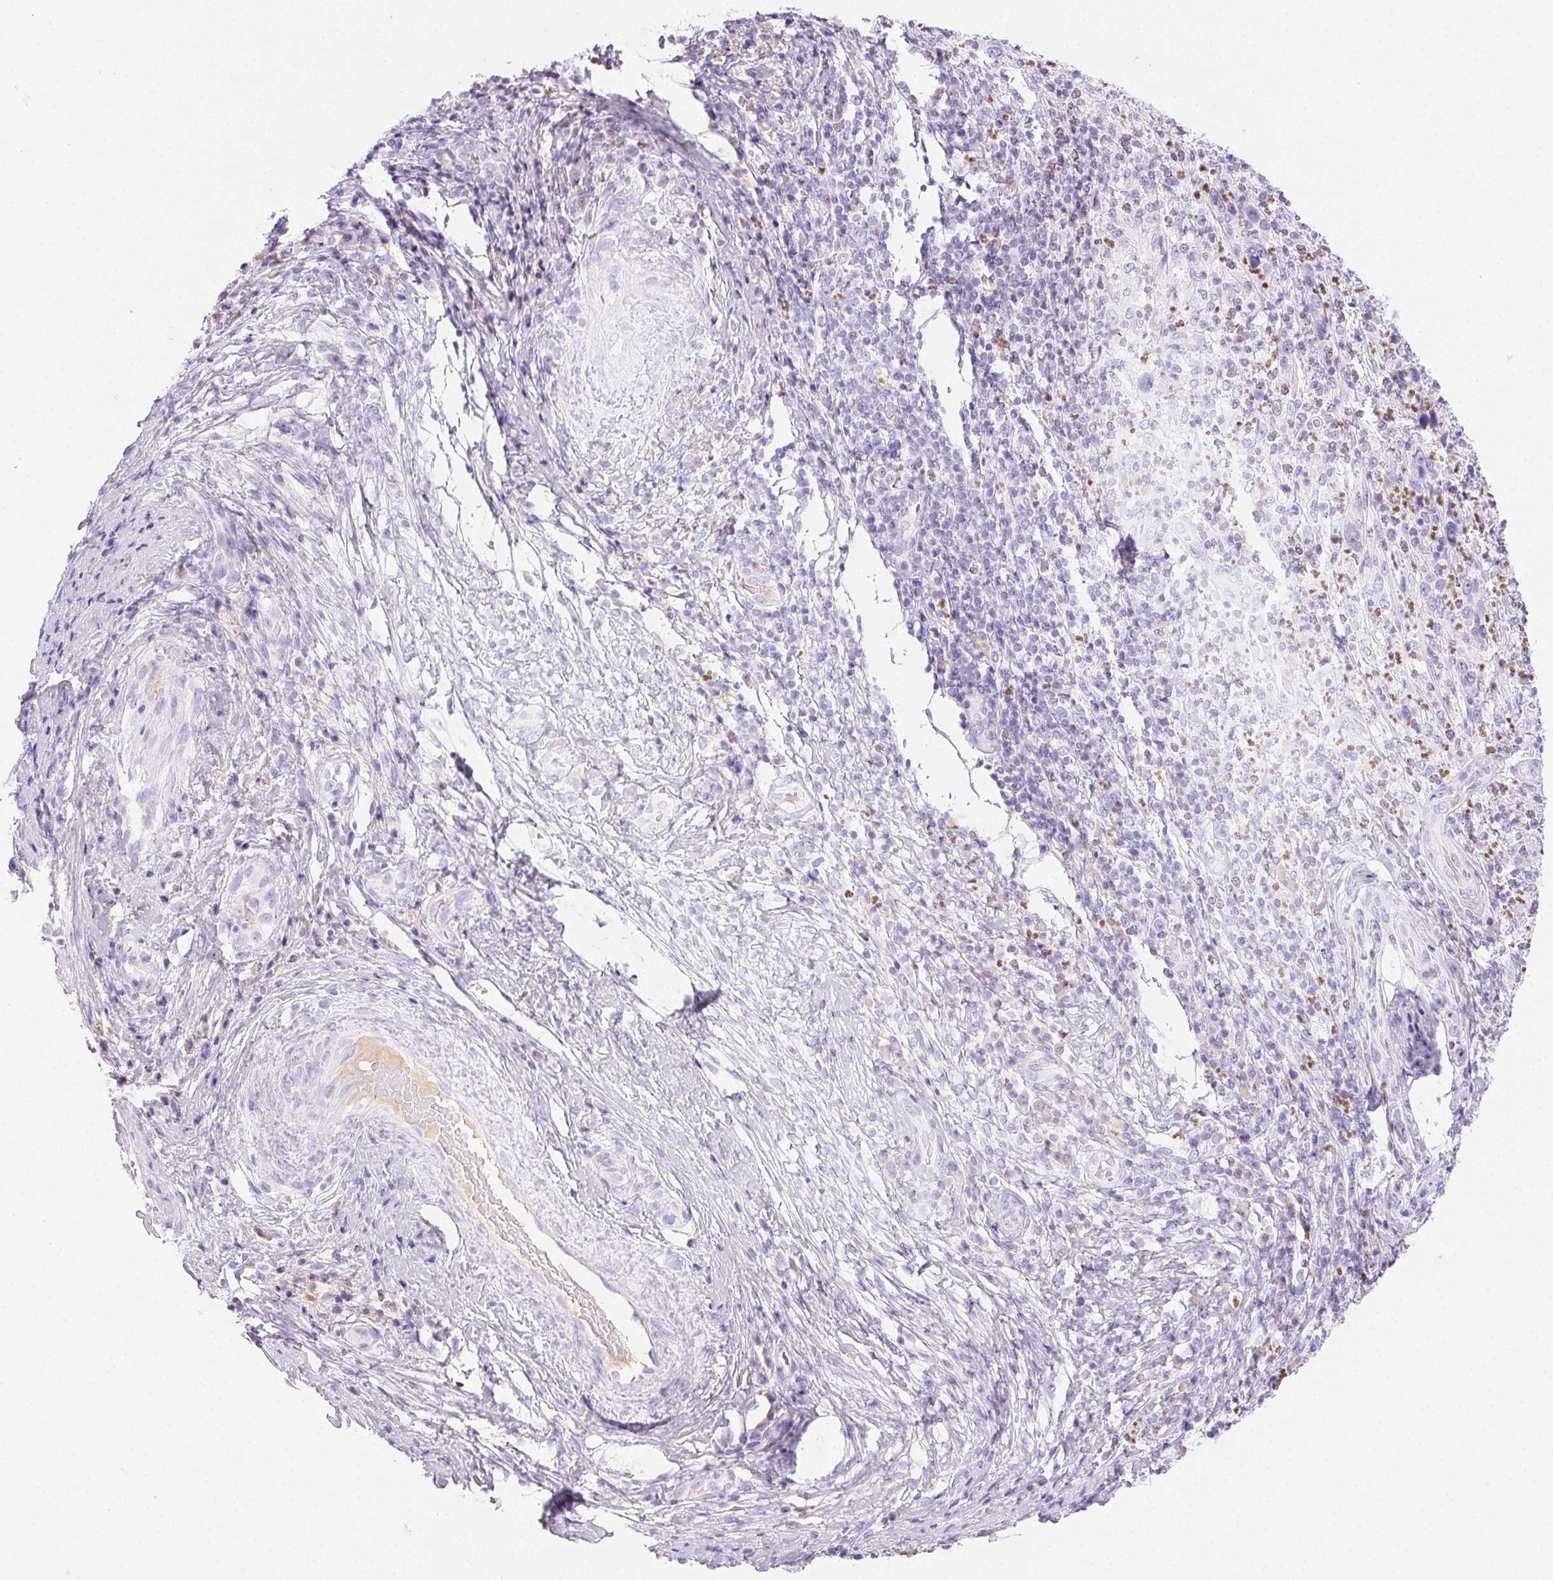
{"staining": {"intensity": "negative", "quantity": "none", "location": "none"}, "tissue": "cervical cancer", "cell_type": "Tumor cells", "image_type": "cancer", "snomed": [{"axis": "morphology", "description": "Squamous cell carcinoma, NOS"}, {"axis": "topography", "description": "Cervix"}], "caption": "Photomicrograph shows no protein positivity in tumor cells of squamous cell carcinoma (cervical) tissue.", "gene": "PADI4", "patient": {"sex": "female", "age": 46}}